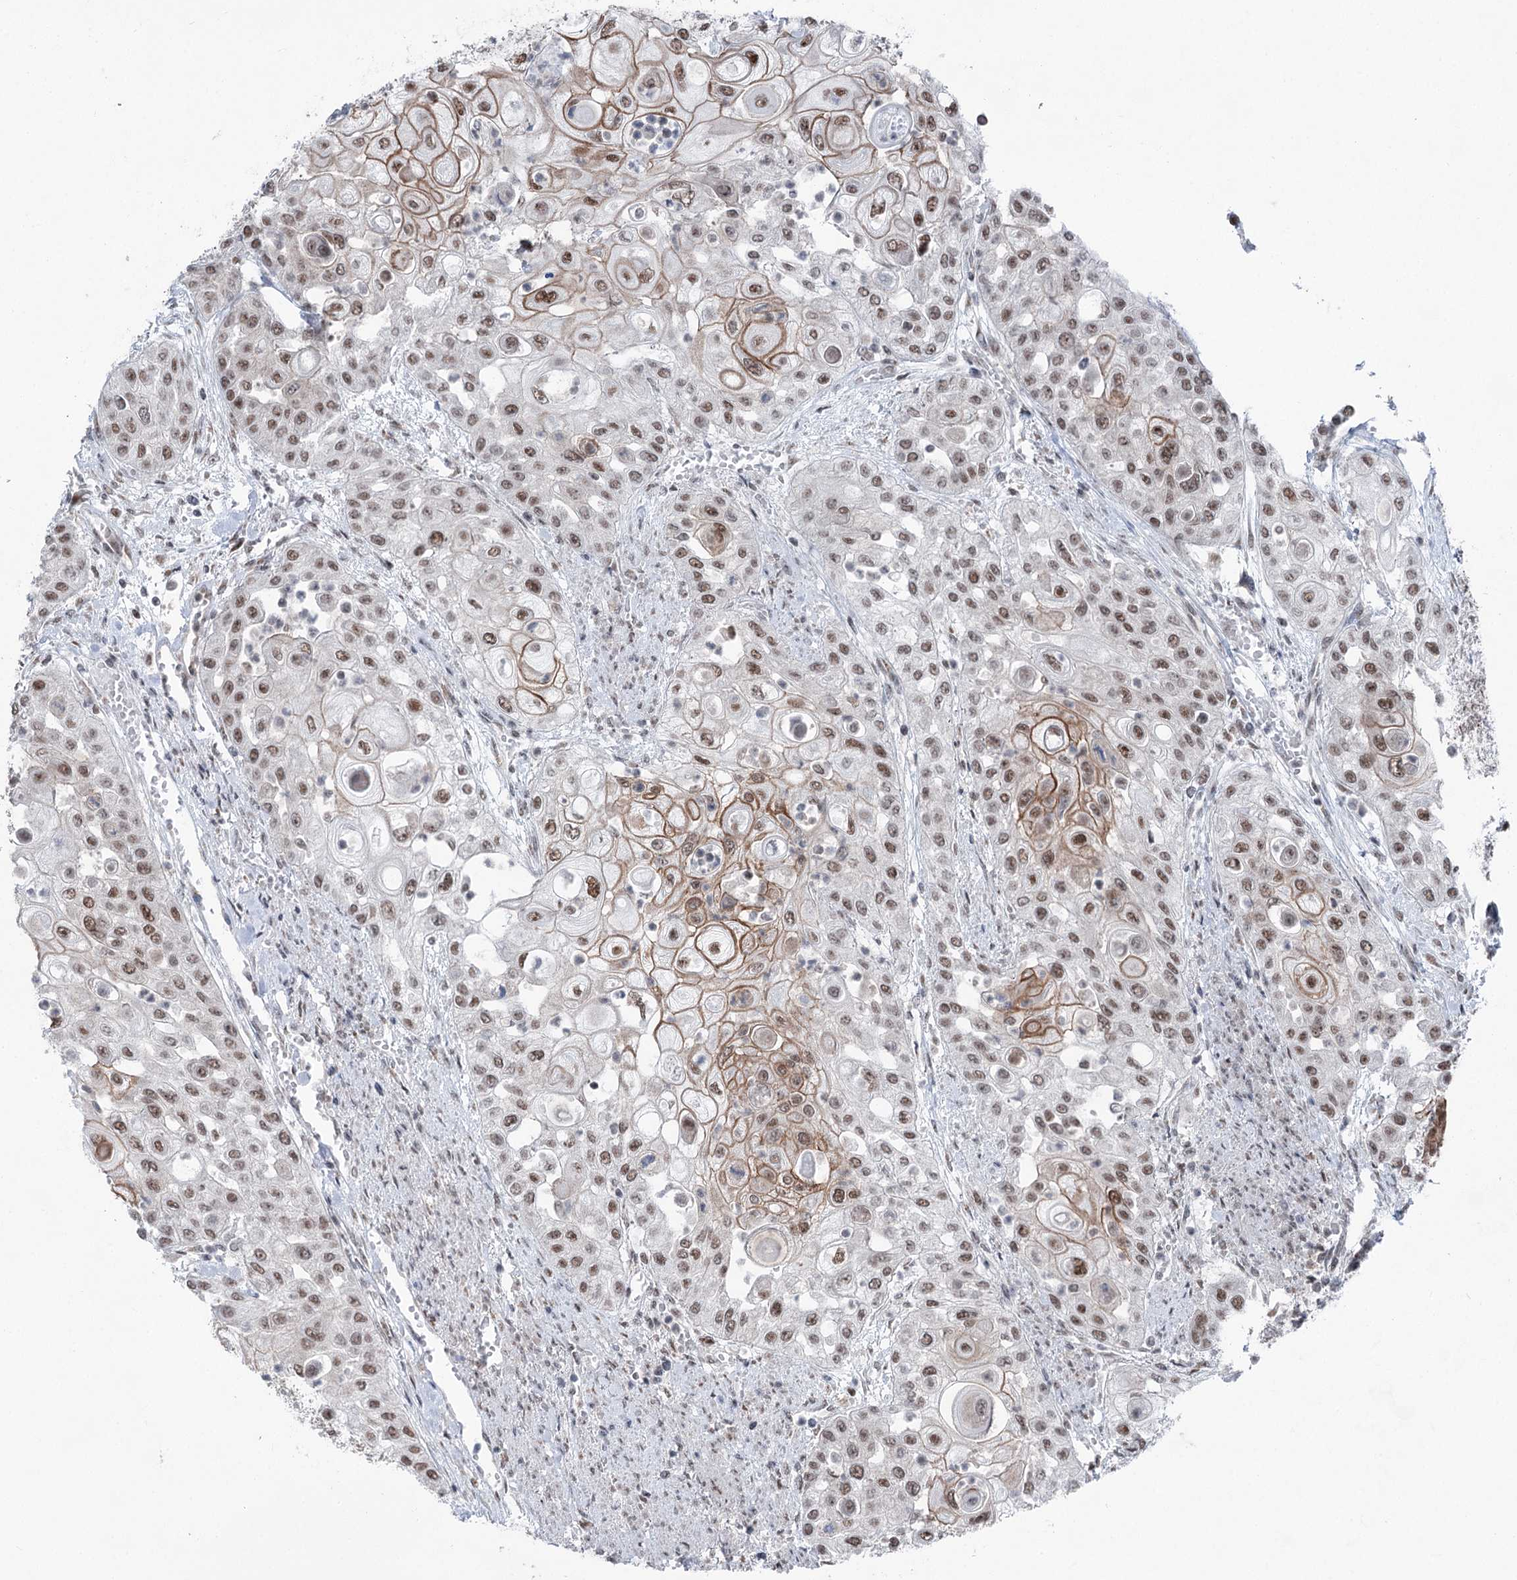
{"staining": {"intensity": "moderate", "quantity": ">75%", "location": "cytoplasmic/membranous,nuclear"}, "tissue": "urothelial cancer", "cell_type": "Tumor cells", "image_type": "cancer", "snomed": [{"axis": "morphology", "description": "Urothelial carcinoma, High grade"}, {"axis": "topography", "description": "Urinary bladder"}], "caption": "Urothelial cancer was stained to show a protein in brown. There is medium levels of moderate cytoplasmic/membranous and nuclear positivity in about >75% of tumor cells.", "gene": "ZCCHC8", "patient": {"sex": "female", "age": 79}}